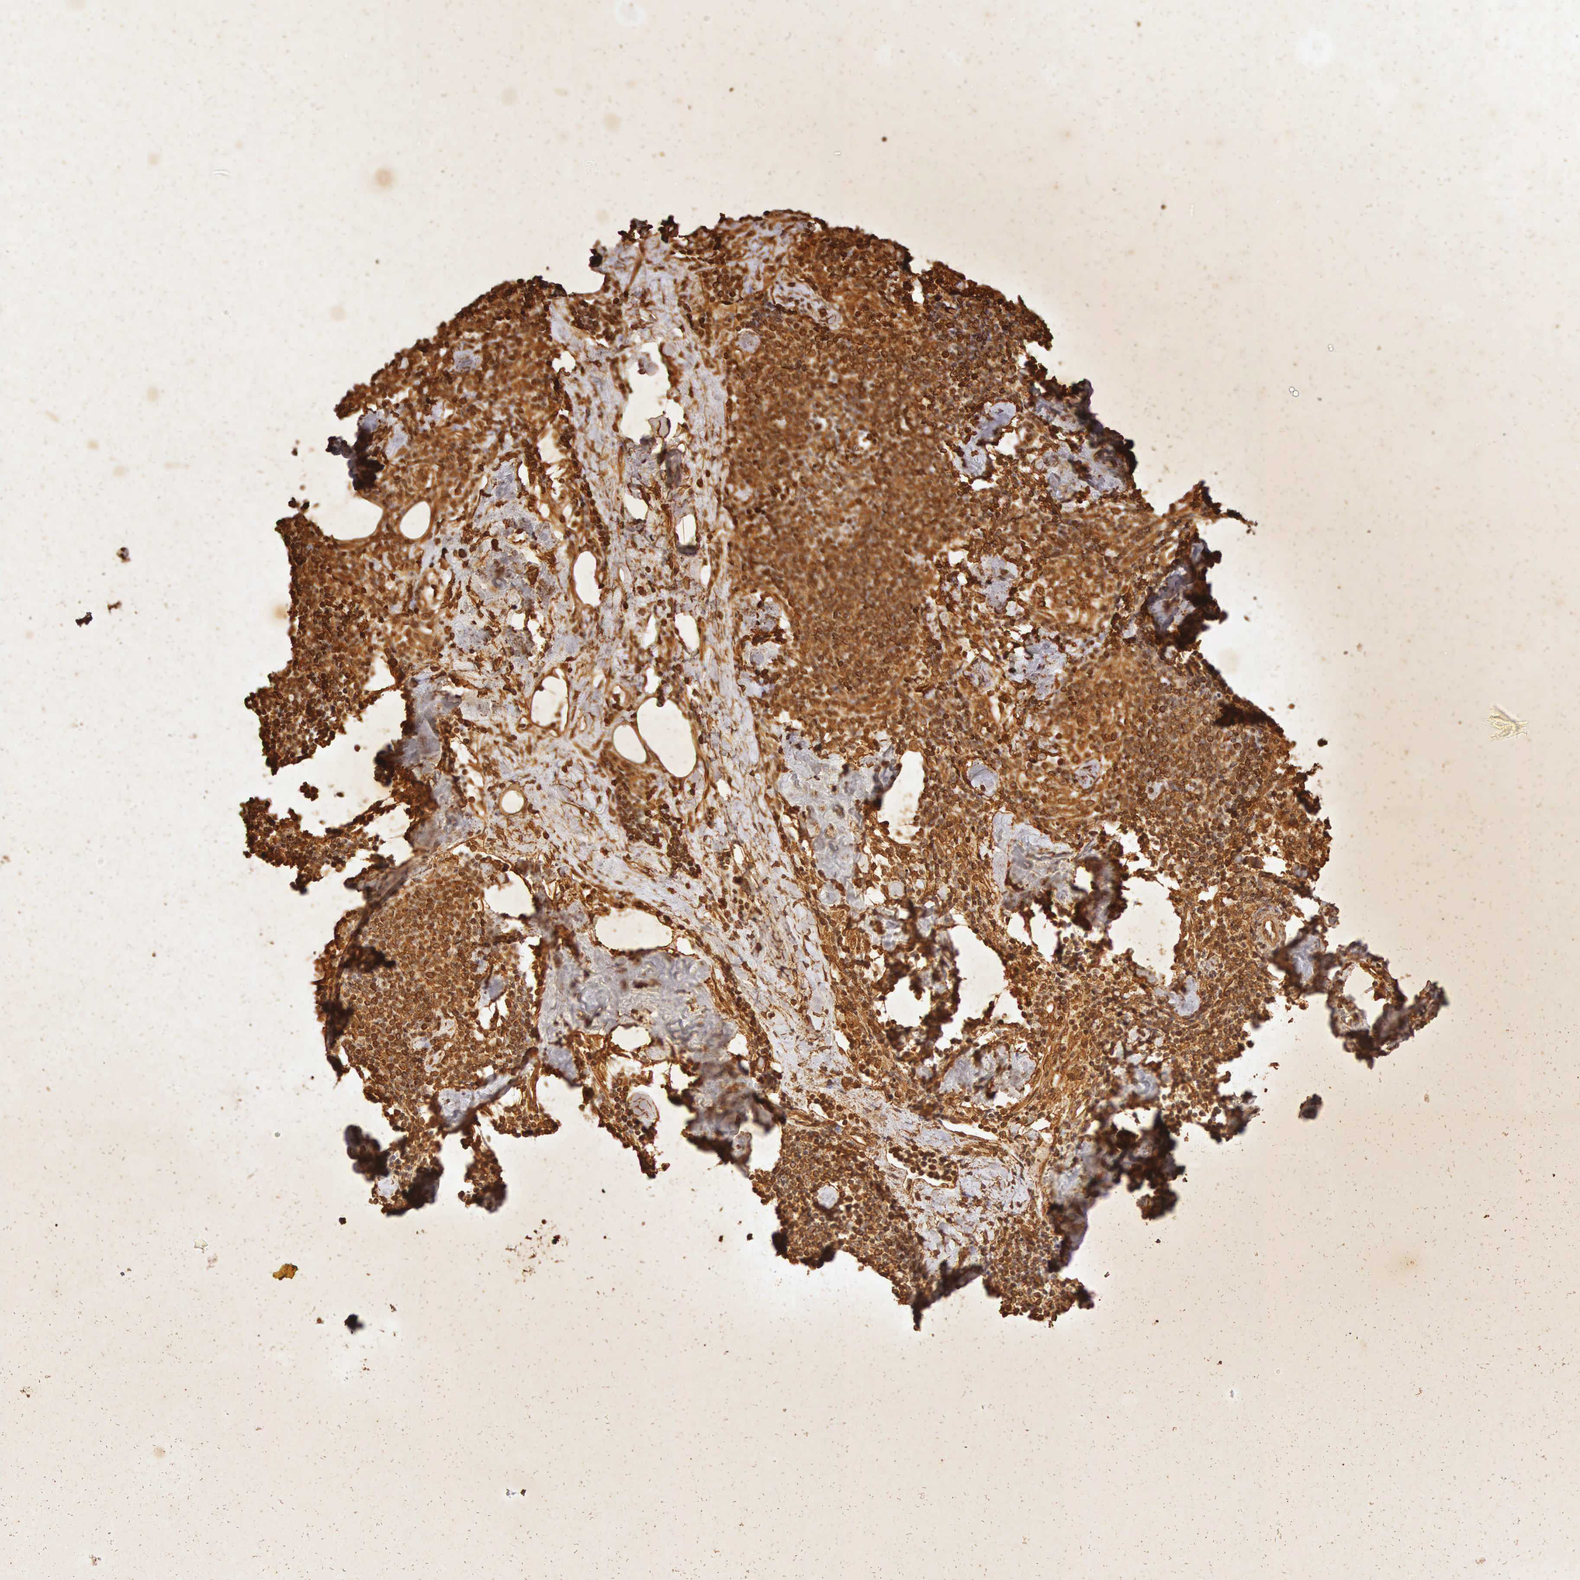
{"staining": {"intensity": "strong", "quantity": ">75%", "location": "cytoplasmic/membranous"}, "tissue": "lymph node", "cell_type": "Germinal center cells", "image_type": "normal", "snomed": [{"axis": "morphology", "description": "Normal tissue, NOS"}, {"axis": "topography", "description": "Lymph node"}], "caption": "IHC of benign human lymph node displays high levels of strong cytoplasmic/membranous positivity in approximately >75% of germinal center cells.", "gene": "VIM", "patient": {"sex": "male", "age": 67}}